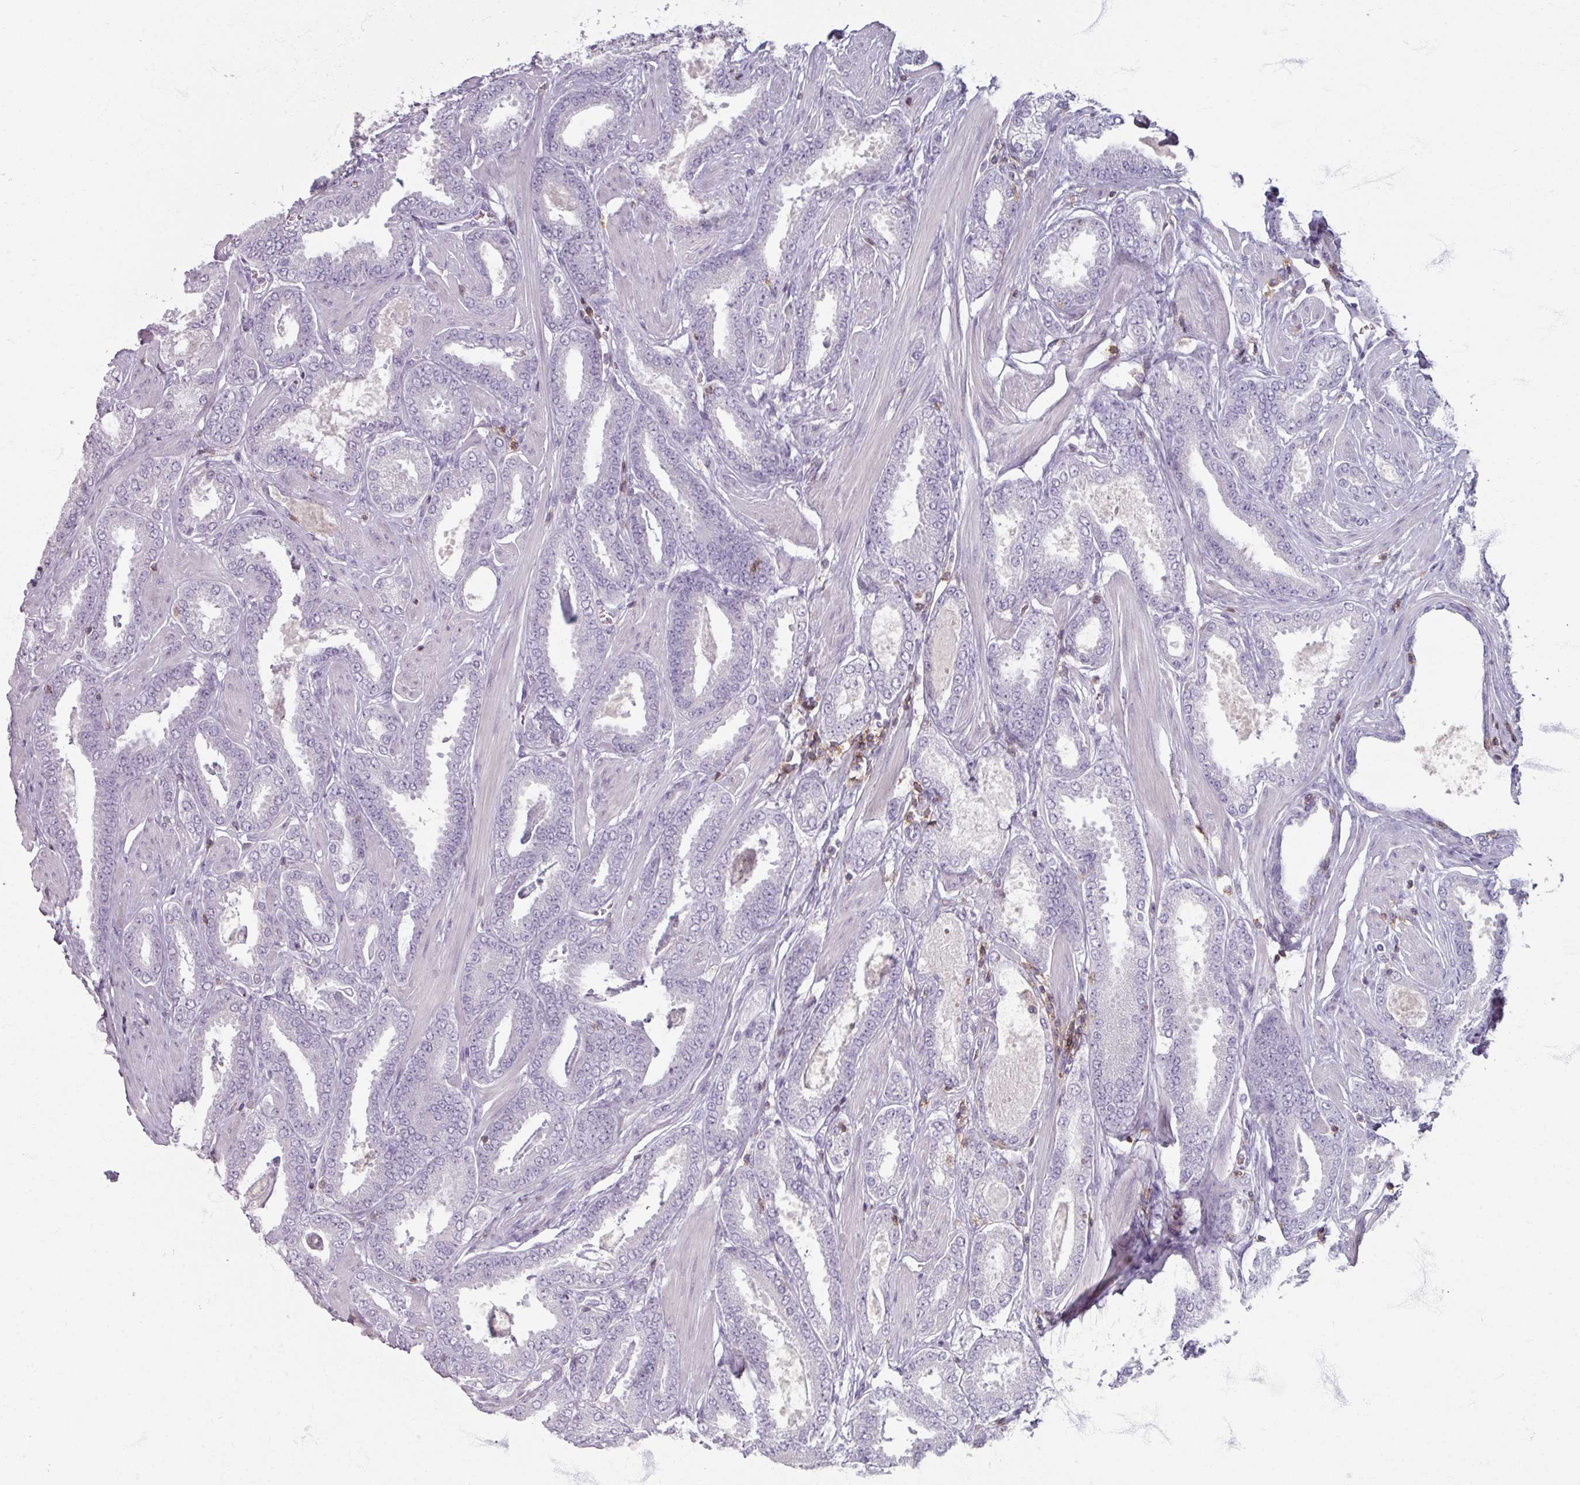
{"staining": {"intensity": "negative", "quantity": "none", "location": "none"}, "tissue": "prostate cancer", "cell_type": "Tumor cells", "image_type": "cancer", "snomed": [{"axis": "morphology", "description": "Adenocarcinoma, Low grade"}, {"axis": "topography", "description": "Prostate"}], "caption": "Low-grade adenocarcinoma (prostate) stained for a protein using IHC shows no staining tumor cells.", "gene": "PTPRC", "patient": {"sex": "male", "age": 42}}